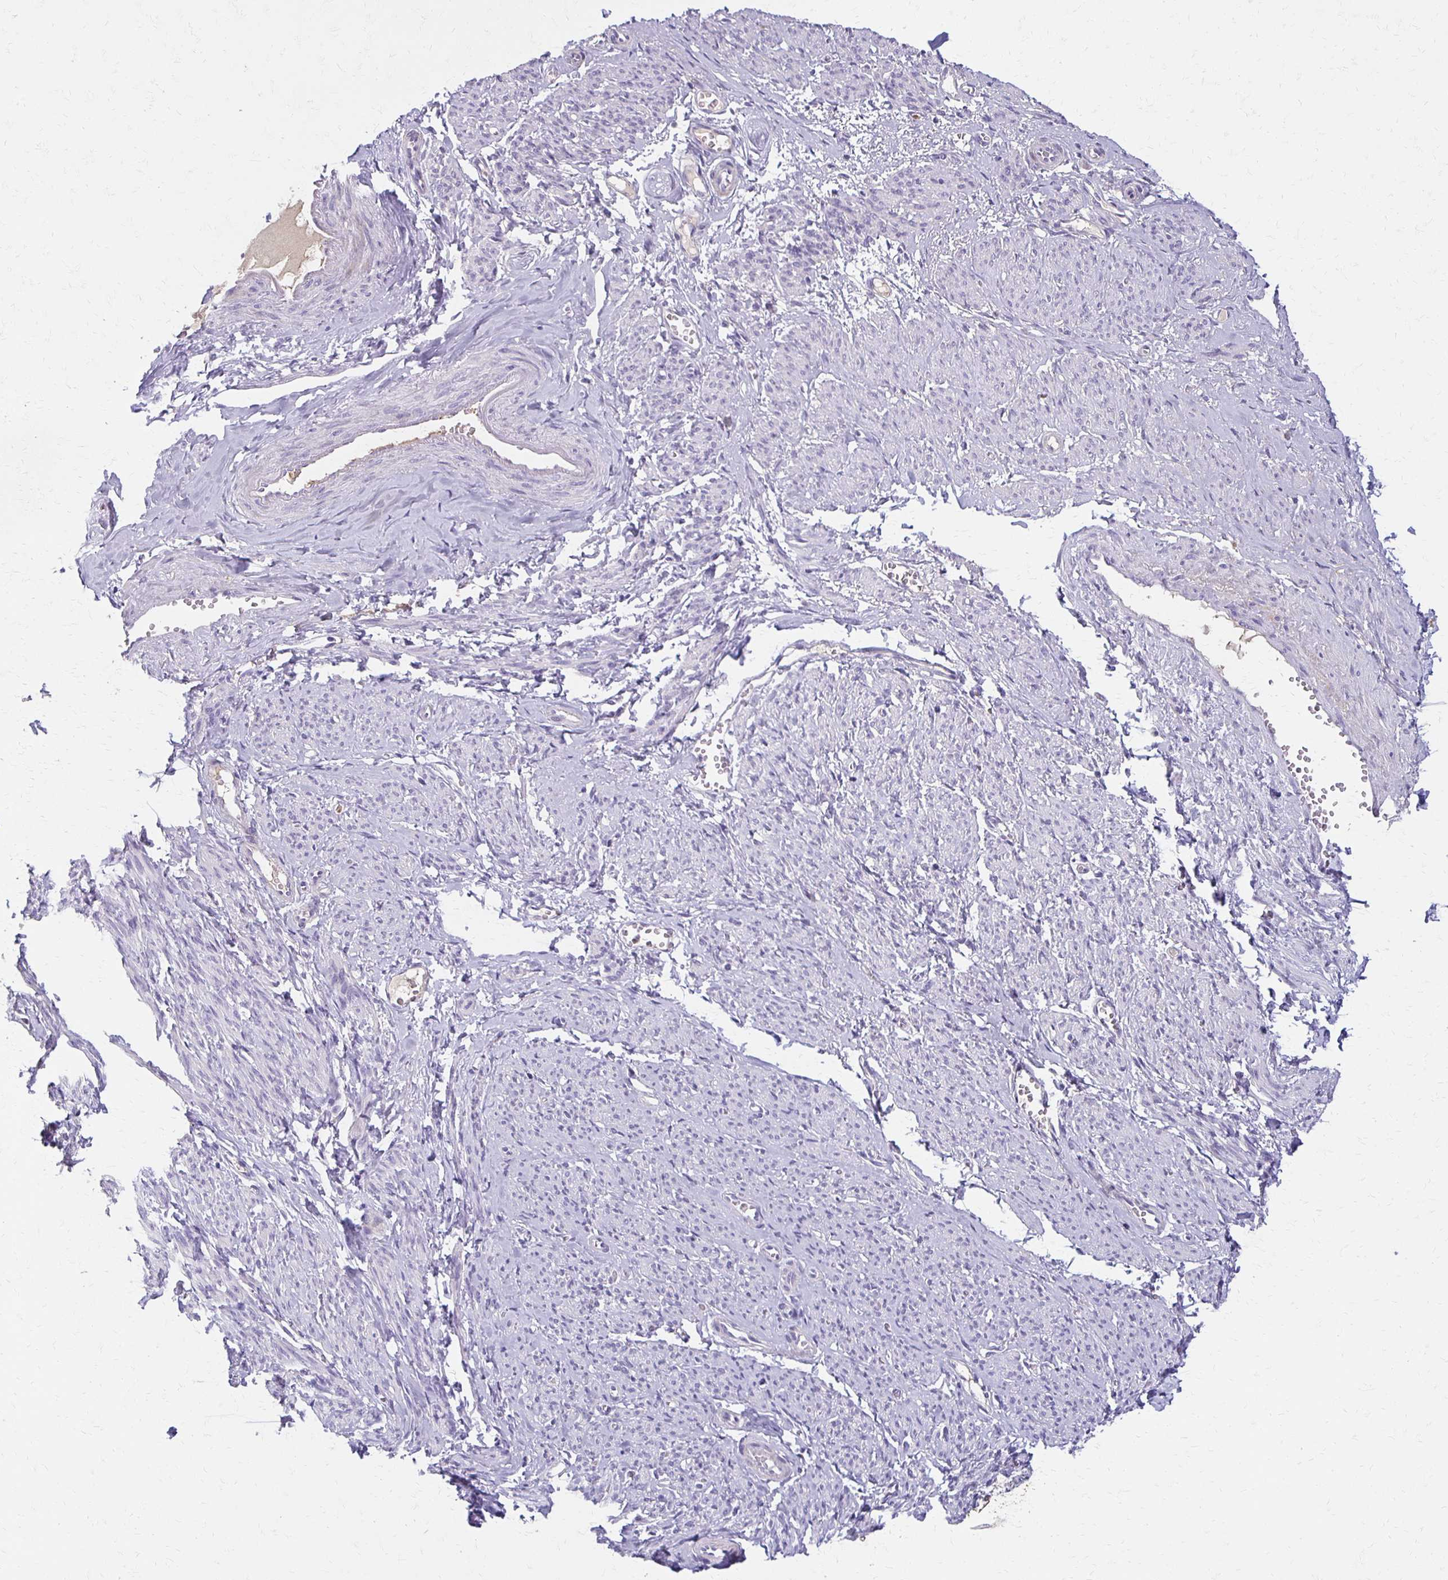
{"staining": {"intensity": "negative", "quantity": "none", "location": "none"}, "tissue": "smooth muscle", "cell_type": "Smooth muscle cells", "image_type": "normal", "snomed": [{"axis": "morphology", "description": "Normal tissue, NOS"}, {"axis": "topography", "description": "Smooth muscle"}], "caption": "Histopathology image shows no significant protein expression in smooth muscle cells of normal smooth muscle. The staining was performed using DAB (3,3'-diaminobenzidine) to visualize the protein expression in brown, while the nuclei were stained in blue with hematoxylin (Magnification: 20x).", "gene": "BBS12", "patient": {"sex": "female", "age": 65}}